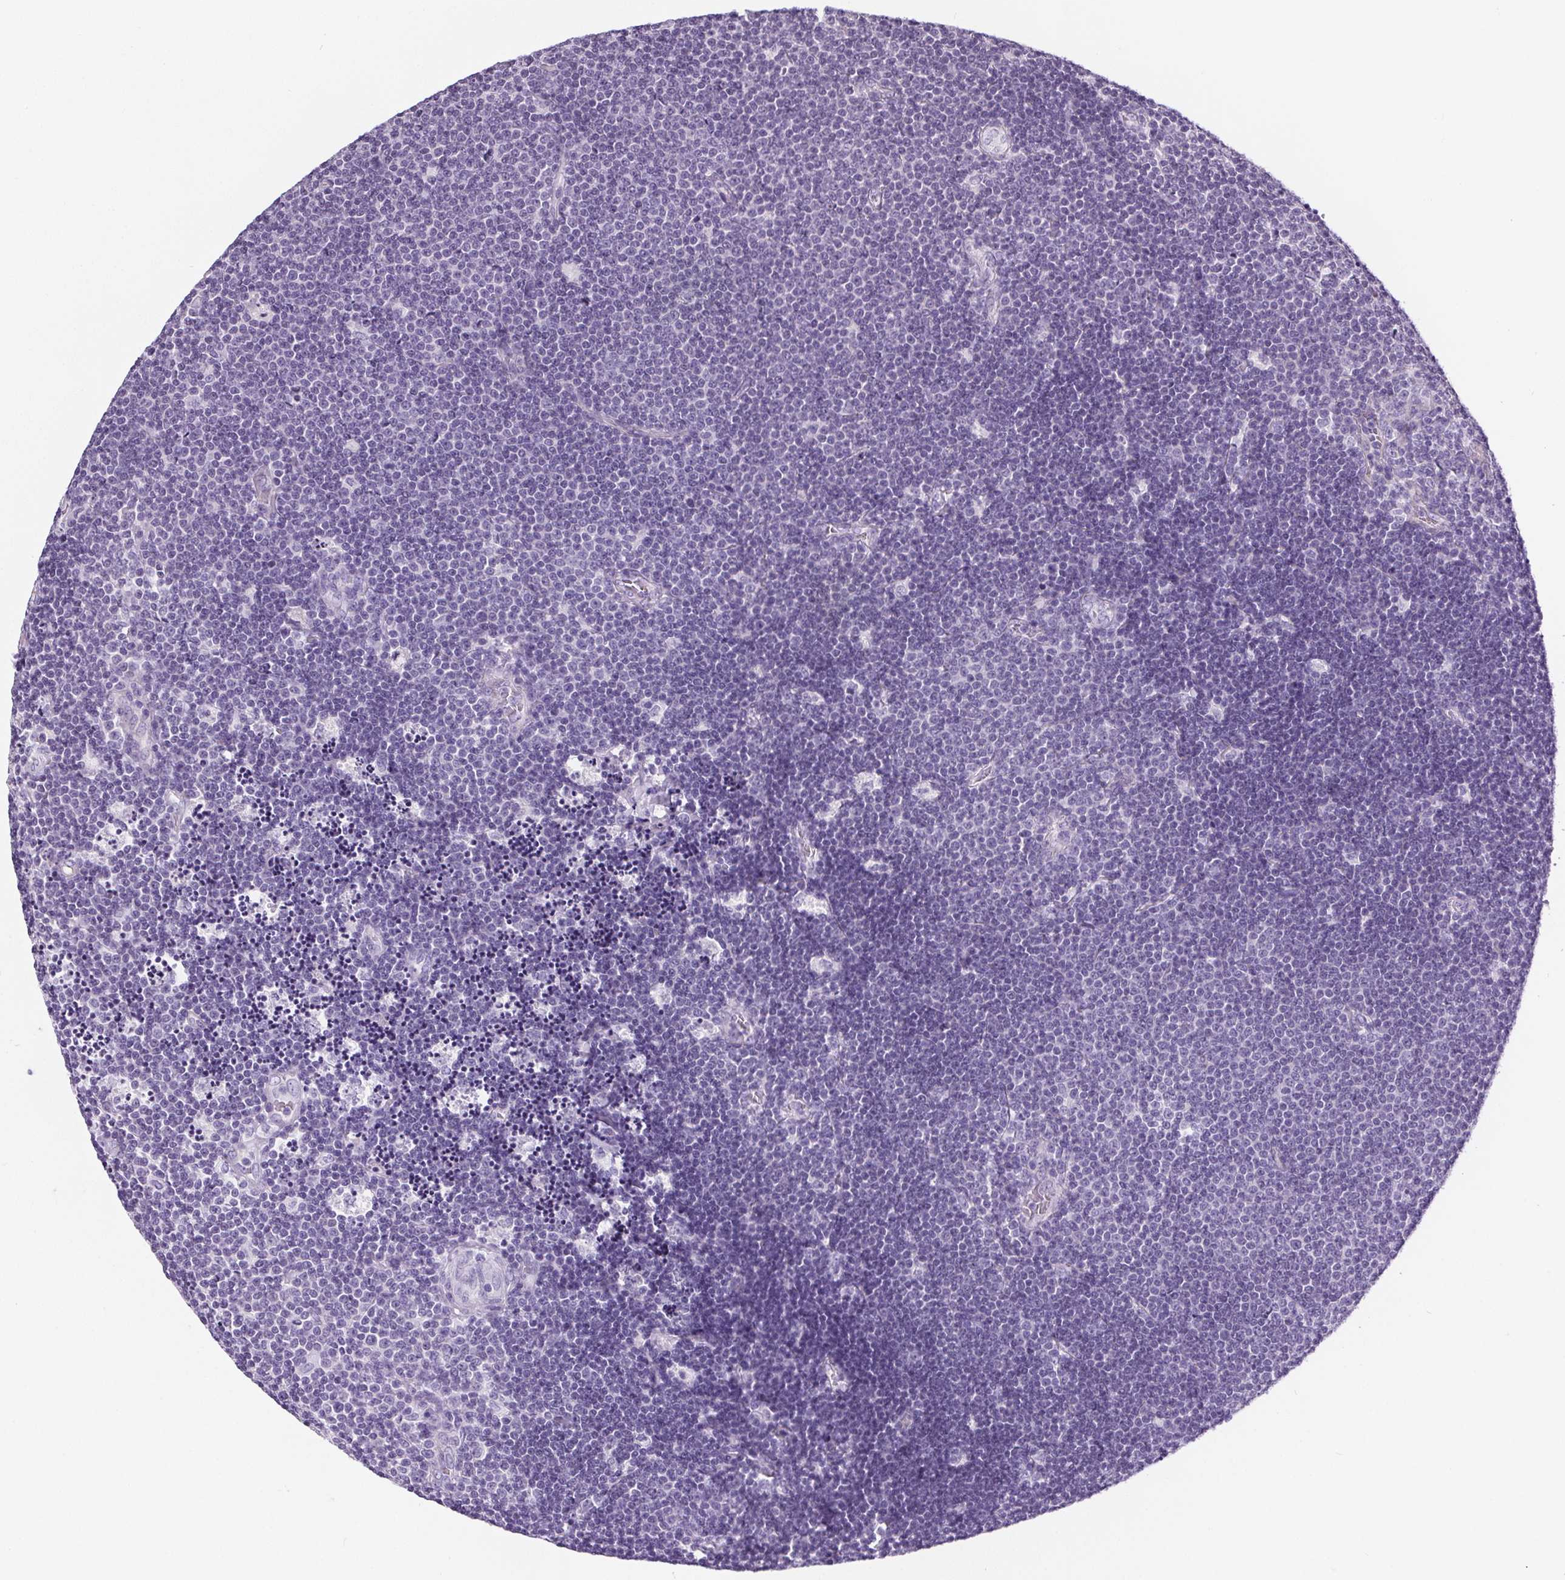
{"staining": {"intensity": "negative", "quantity": "none", "location": "none"}, "tissue": "lymphoma", "cell_type": "Tumor cells", "image_type": "cancer", "snomed": [{"axis": "morphology", "description": "Malignant lymphoma, non-Hodgkin's type, Low grade"}, {"axis": "topography", "description": "Brain"}], "caption": "Immunohistochemistry micrograph of lymphoma stained for a protein (brown), which shows no positivity in tumor cells.", "gene": "CD5L", "patient": {"sex": "female", "age": 66}}